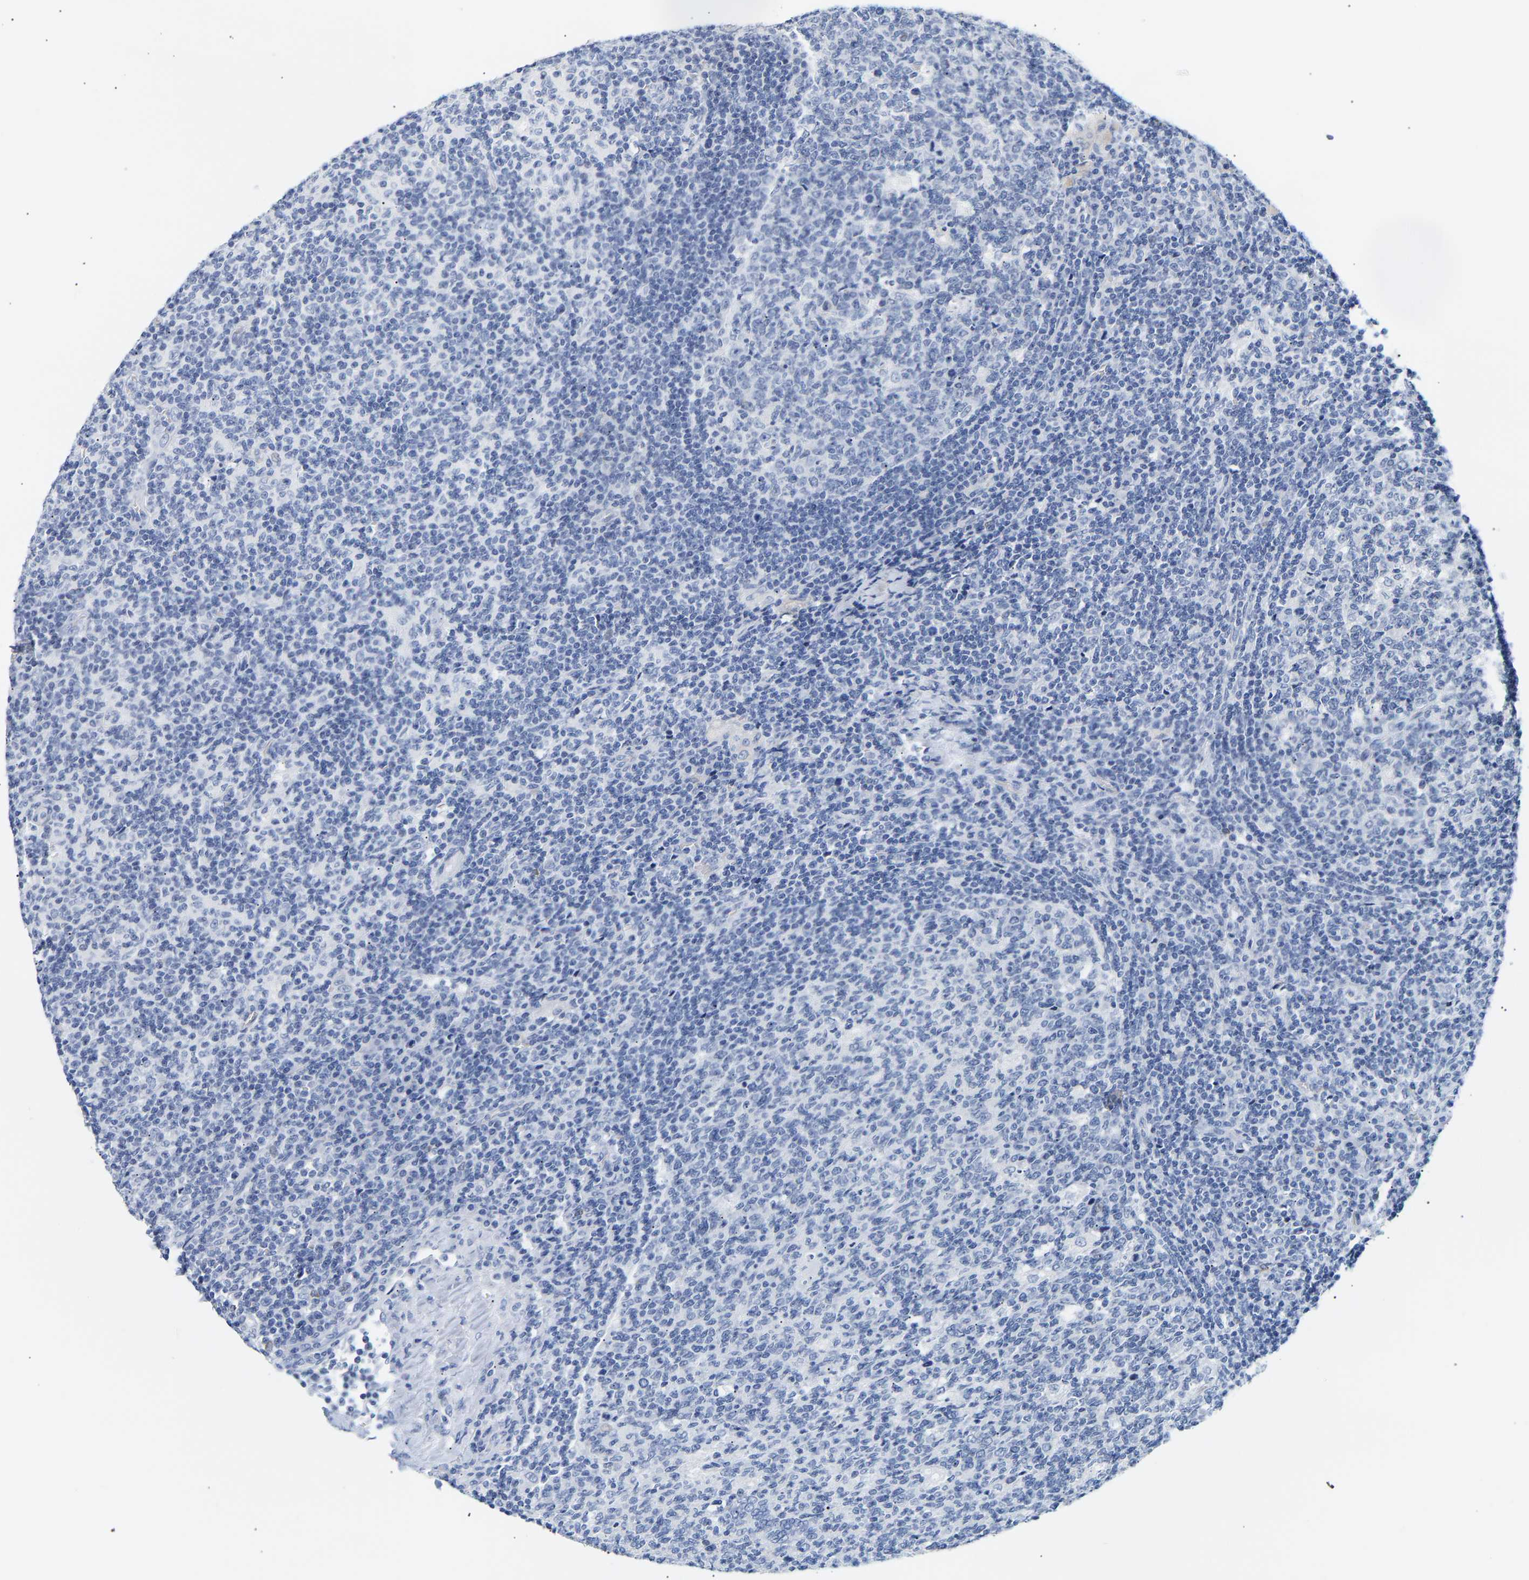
{"staining": {"intensity": "negative", "quantity": "none", "location": "none"}, "tissue": "lymph node", "cell_type": "Germinal center cells", "image_type": "normal", "snomed": [{"axis": "morphology", "description": "Normal tissue, NOS"}, {"axis": "morphology", "description": "Inflammation, NOS"}, {"axis": "topography", "description": "Lymph node"}], "caption": "The immunohistochemistry micrograph has no significant staining in germinal center cells of lymph node. (Brightfield microscopy of DAB immunohistochemistry (IHC) at high magnification).", "gene": "SPINK2", "patient": {"sex": "male", "age": 55}}